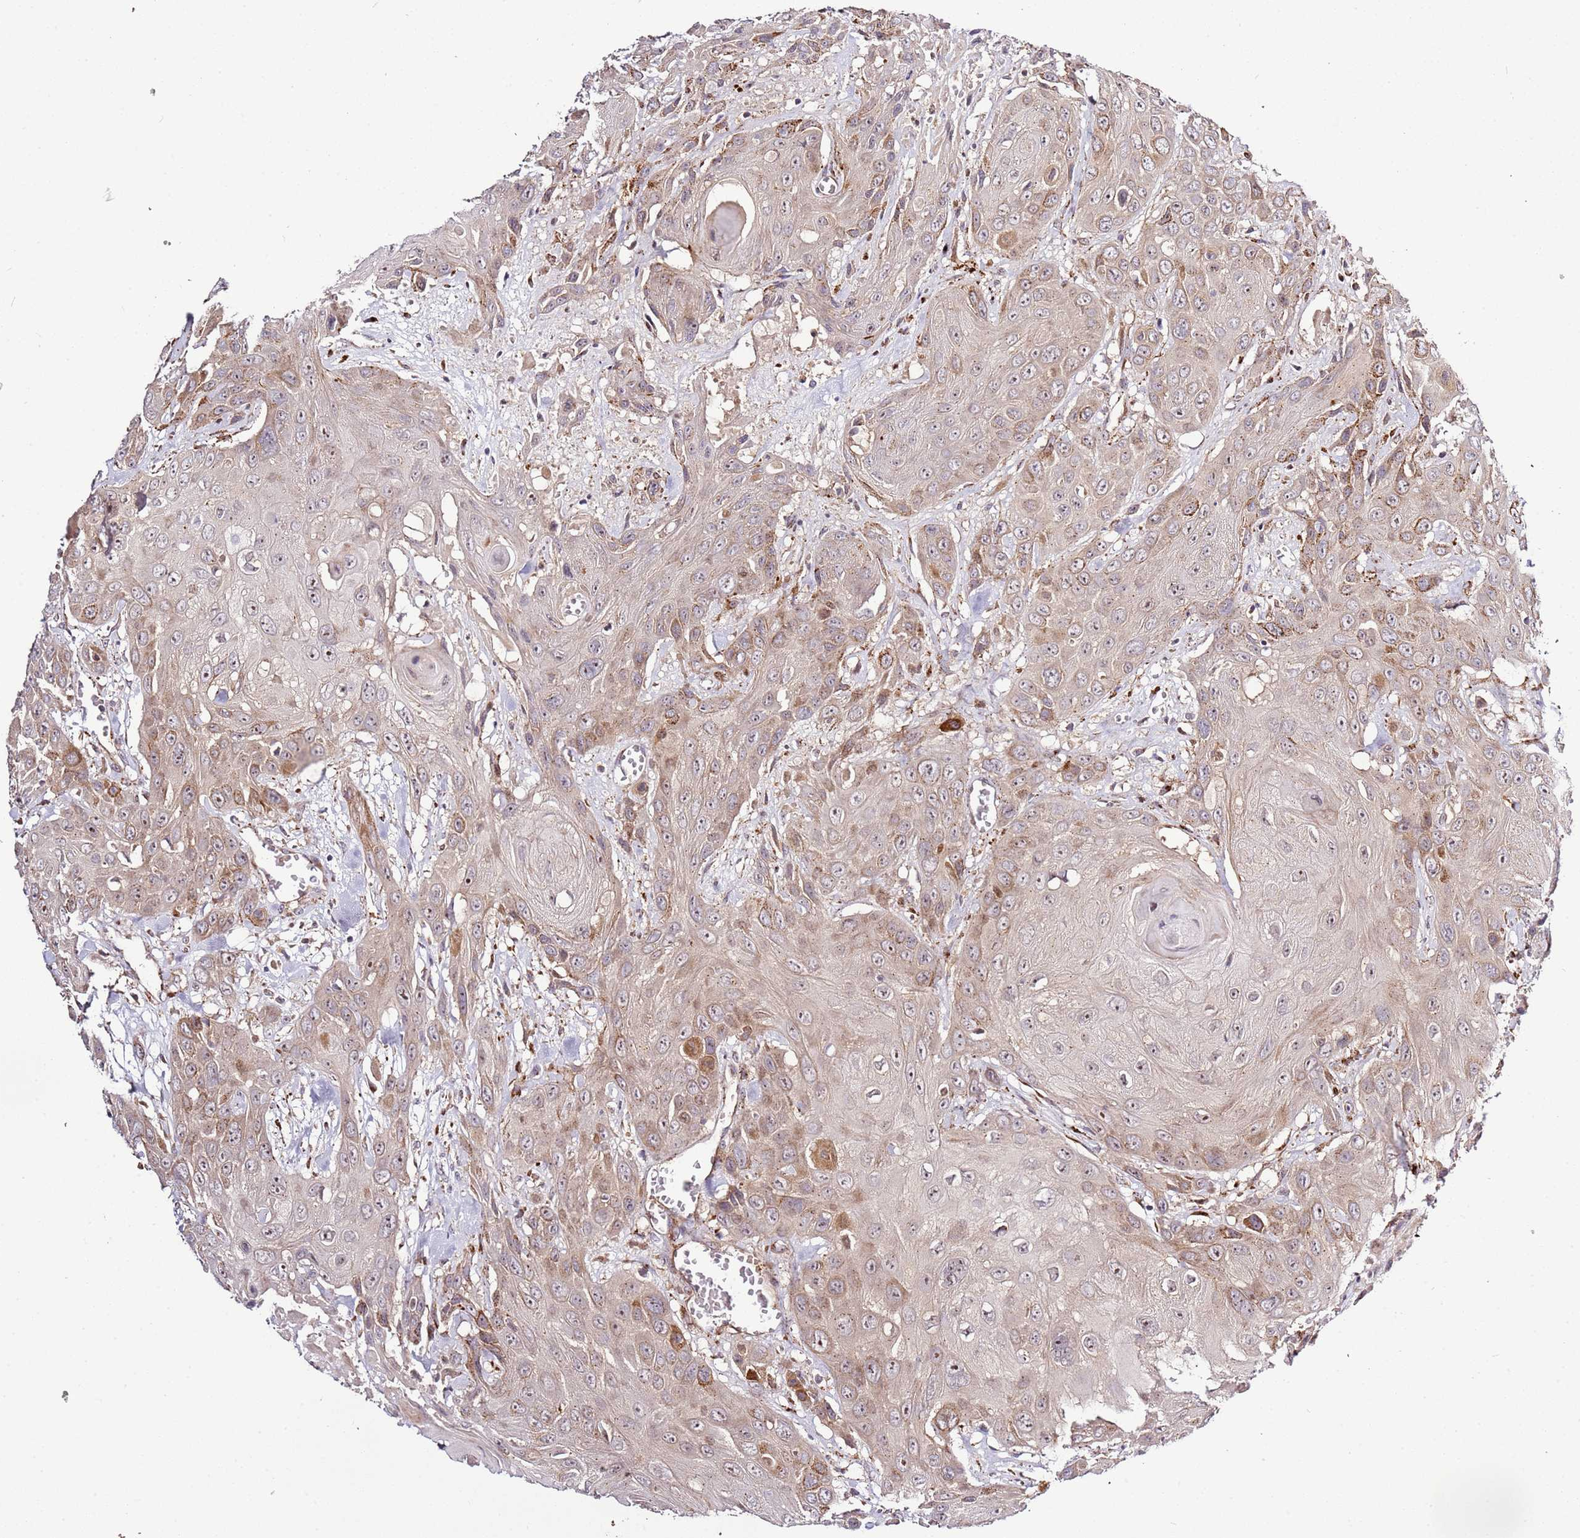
{"staining": {"intensity": "moderate", "quantity": "25%-75%", "location": "cytoplasmic/membranous"}, "tissue": "head and neck cancer", "cell_type": "Tumor cells", "image_type": "cancer", "snomed": [{"axis": "morphology", "description": "Squamous cell carcinoma, NOS"}, {"axis": "topography", "description": "Head-Neck"}], "caption": "Moderate cytoplasmic/membranous staining is identified in approximately 25%-75% of tumor cells in head and neck cancer (squamous cell carcinoma). Nuclei are stained in blue.", "gene": "PVRIG", "patient": {"sex": "male", "age": 81}}